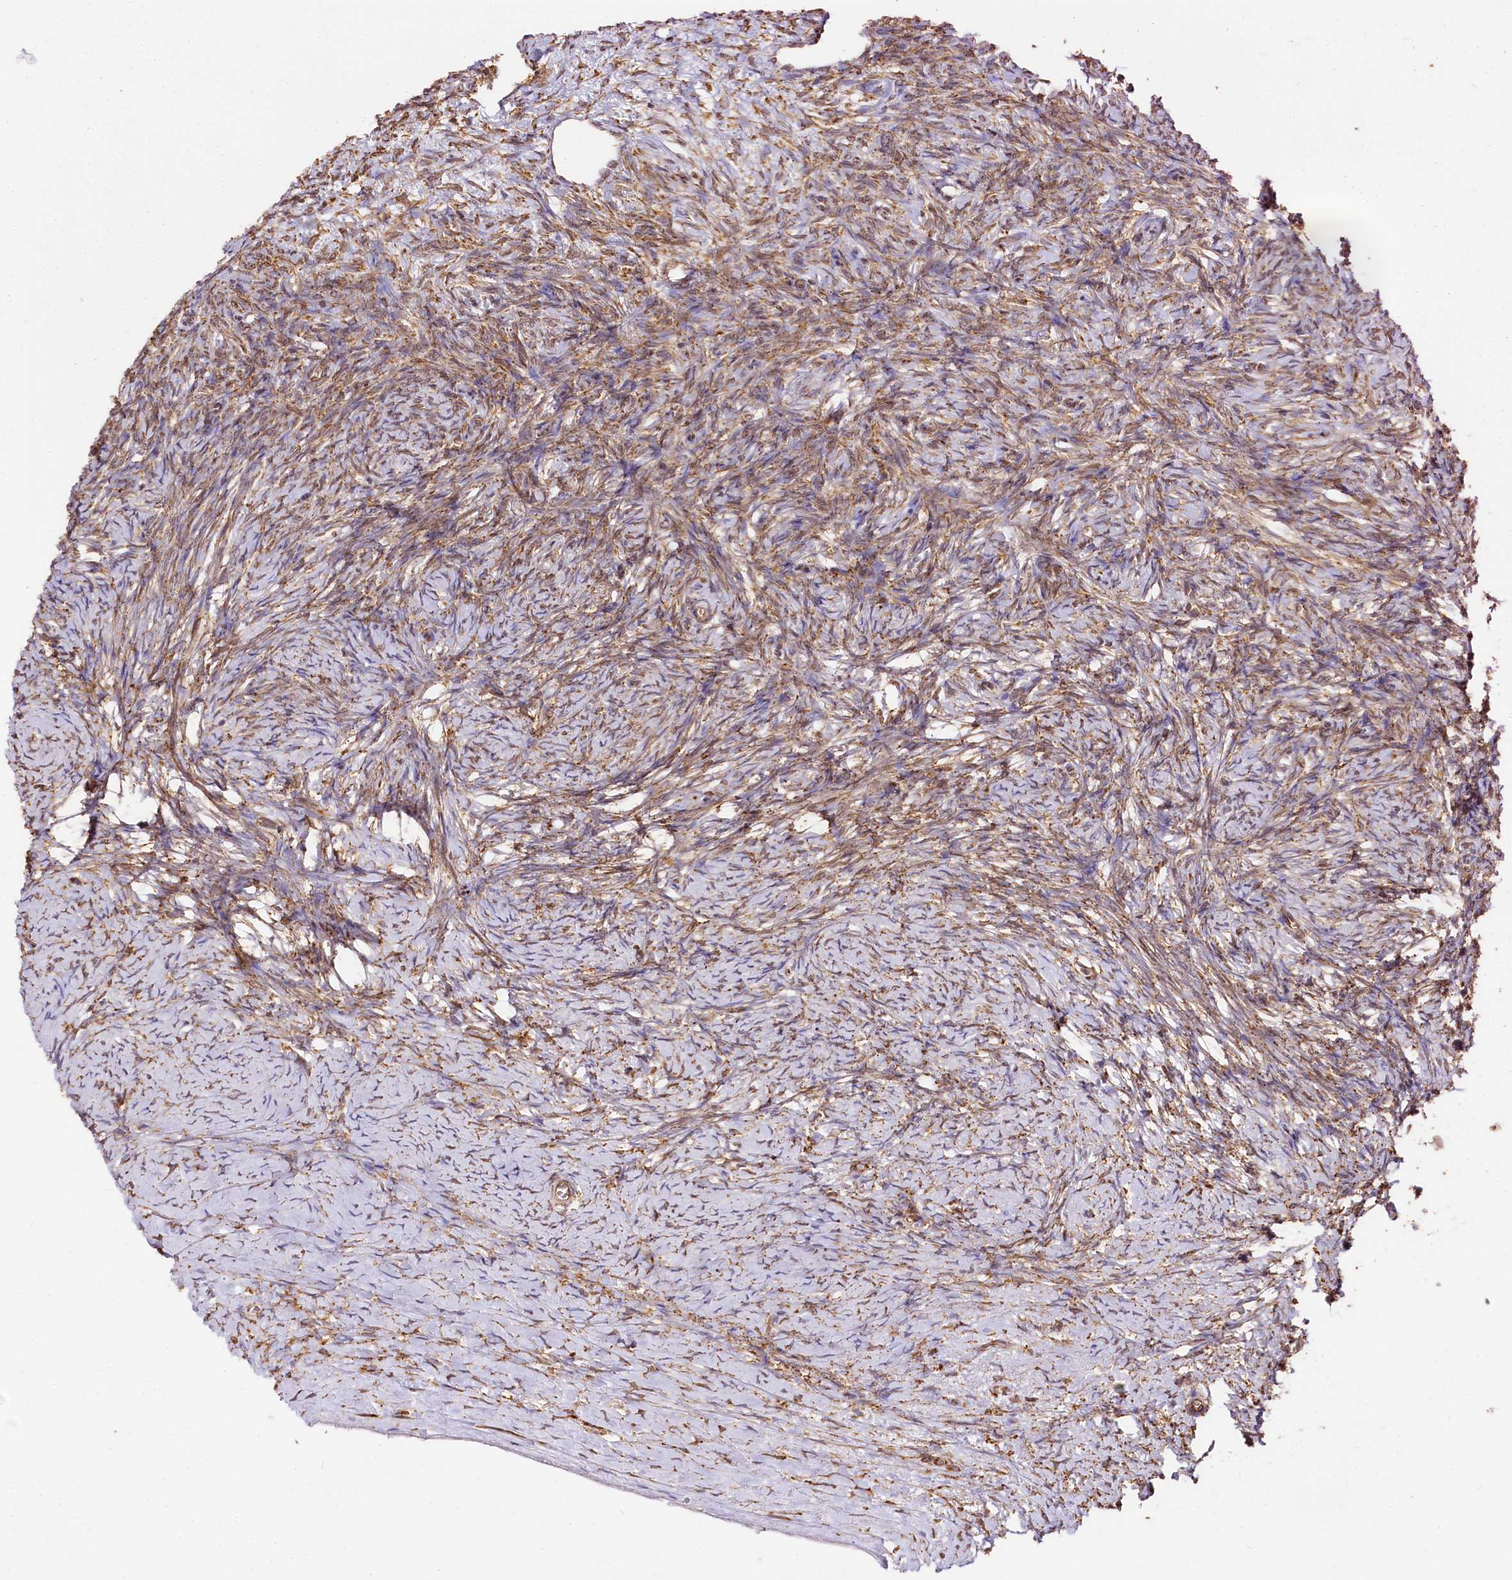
{"staining": {"intensity": "moderate", "quantity": "25%-75%", "location": "cytoplasmic/membranous"}, "tissue": "ovary", "cell_type": "Ovarian stroma cells", "image_type": "normal", "snomed": [{"axis": "morphology", "description": "Normal tissue, NOS"}, {"axis": "morphology", "description": "Developmental malformation"}, {"axis": "topography", "description": "Ovary"}], "caption": "Immunohistochemical staining of normal human ovary reveals moderate cytoplasmic/membranous protein staining in about 25%-75% of ovarian stroma cells.", "gene": "CNPY2", "patient": {"sex": "female", "age": 39}}